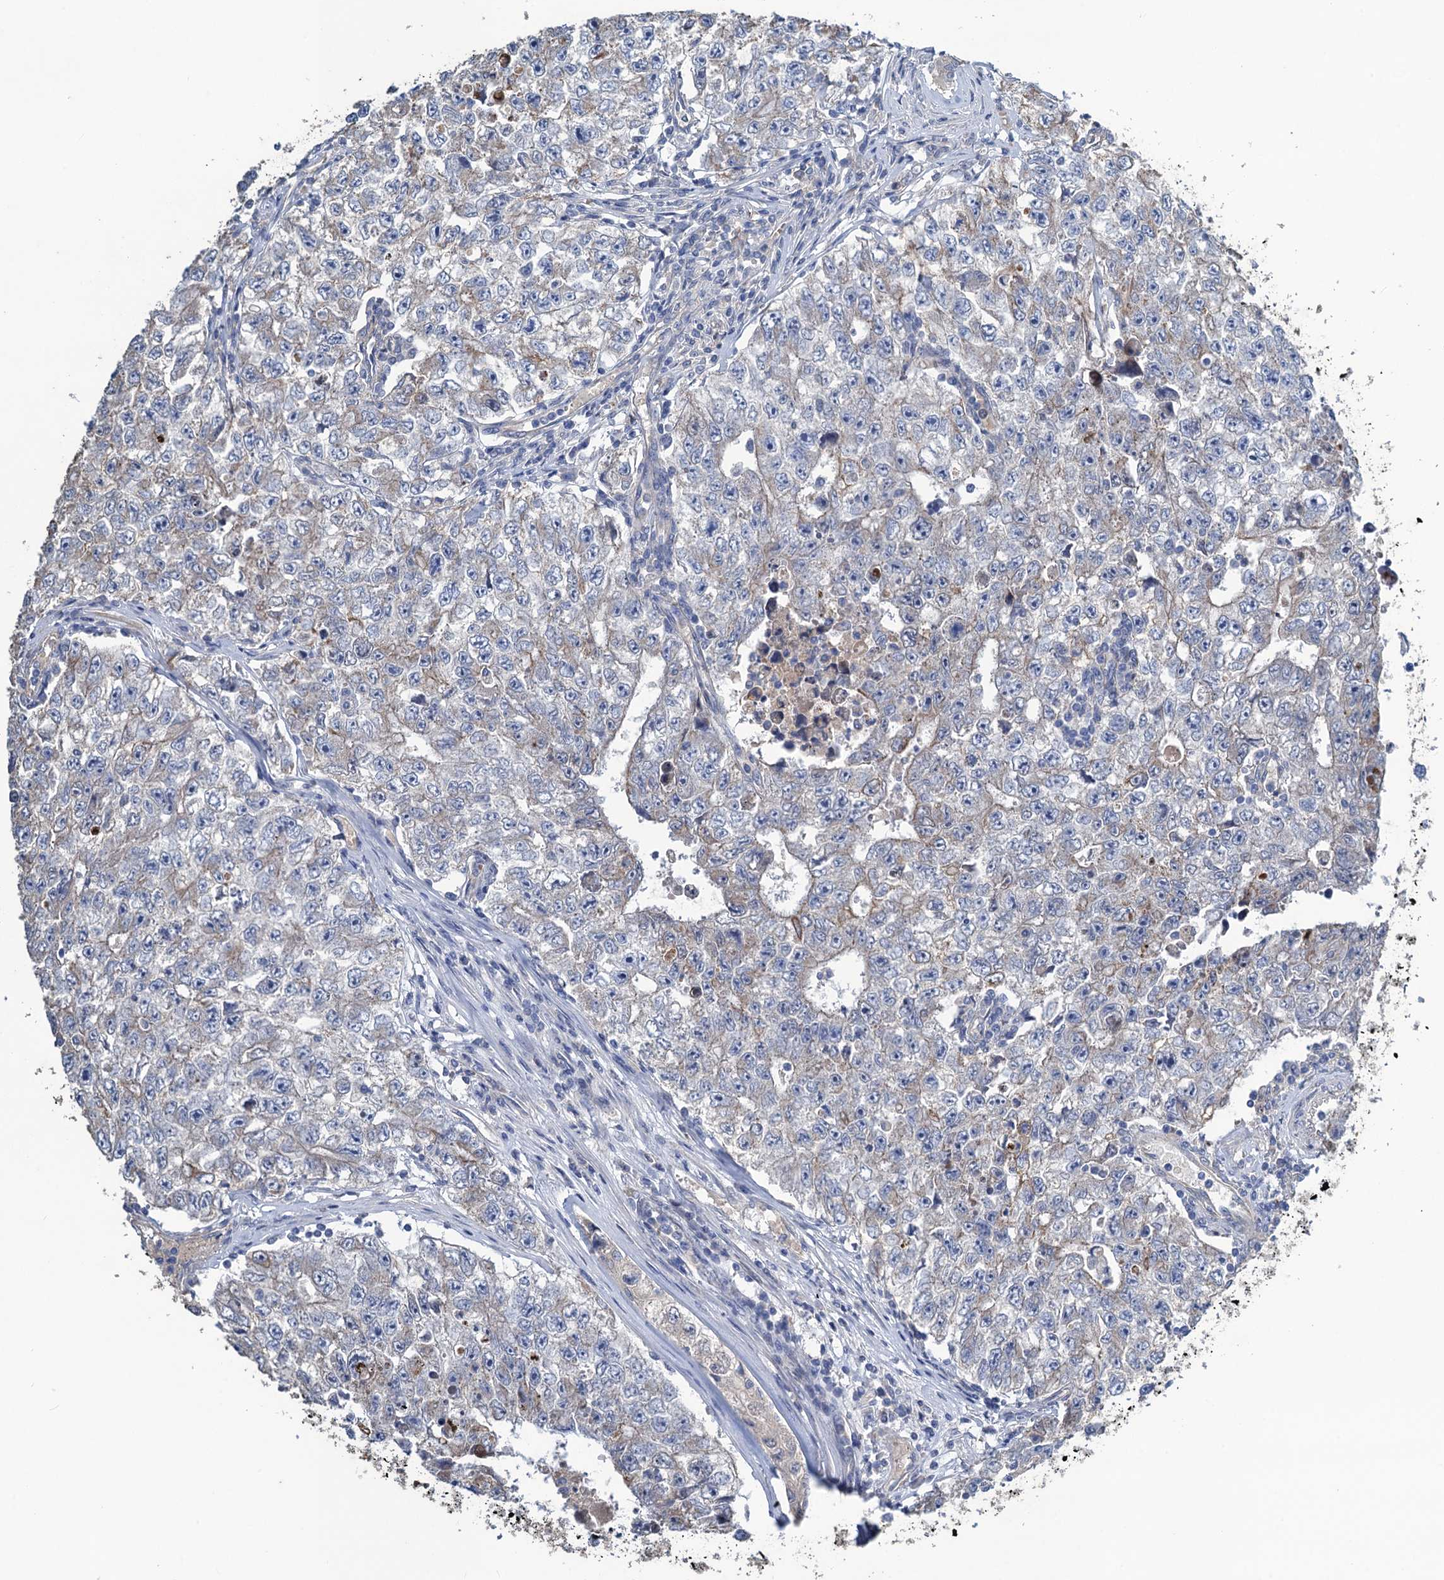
{"staining": {"intensity": "negative", "quantity": "none", "location": "none"}, "tissue": "testis cancer", "cell_type": "Tumor cells", "image_type": "cancer", "snomed": [{"axis": "morphology", "description": "Carcinoma, Embryonal, NOS"}, {"axis": "topography", "description": "Testis"}], "caption": "Tumor cells show no significant expression in testis embryonal carcinoma. (DAB immunohistochemistry, high magnification).", "gene": "SMCO3", "patient": {"sex": "male", "age": 17}}